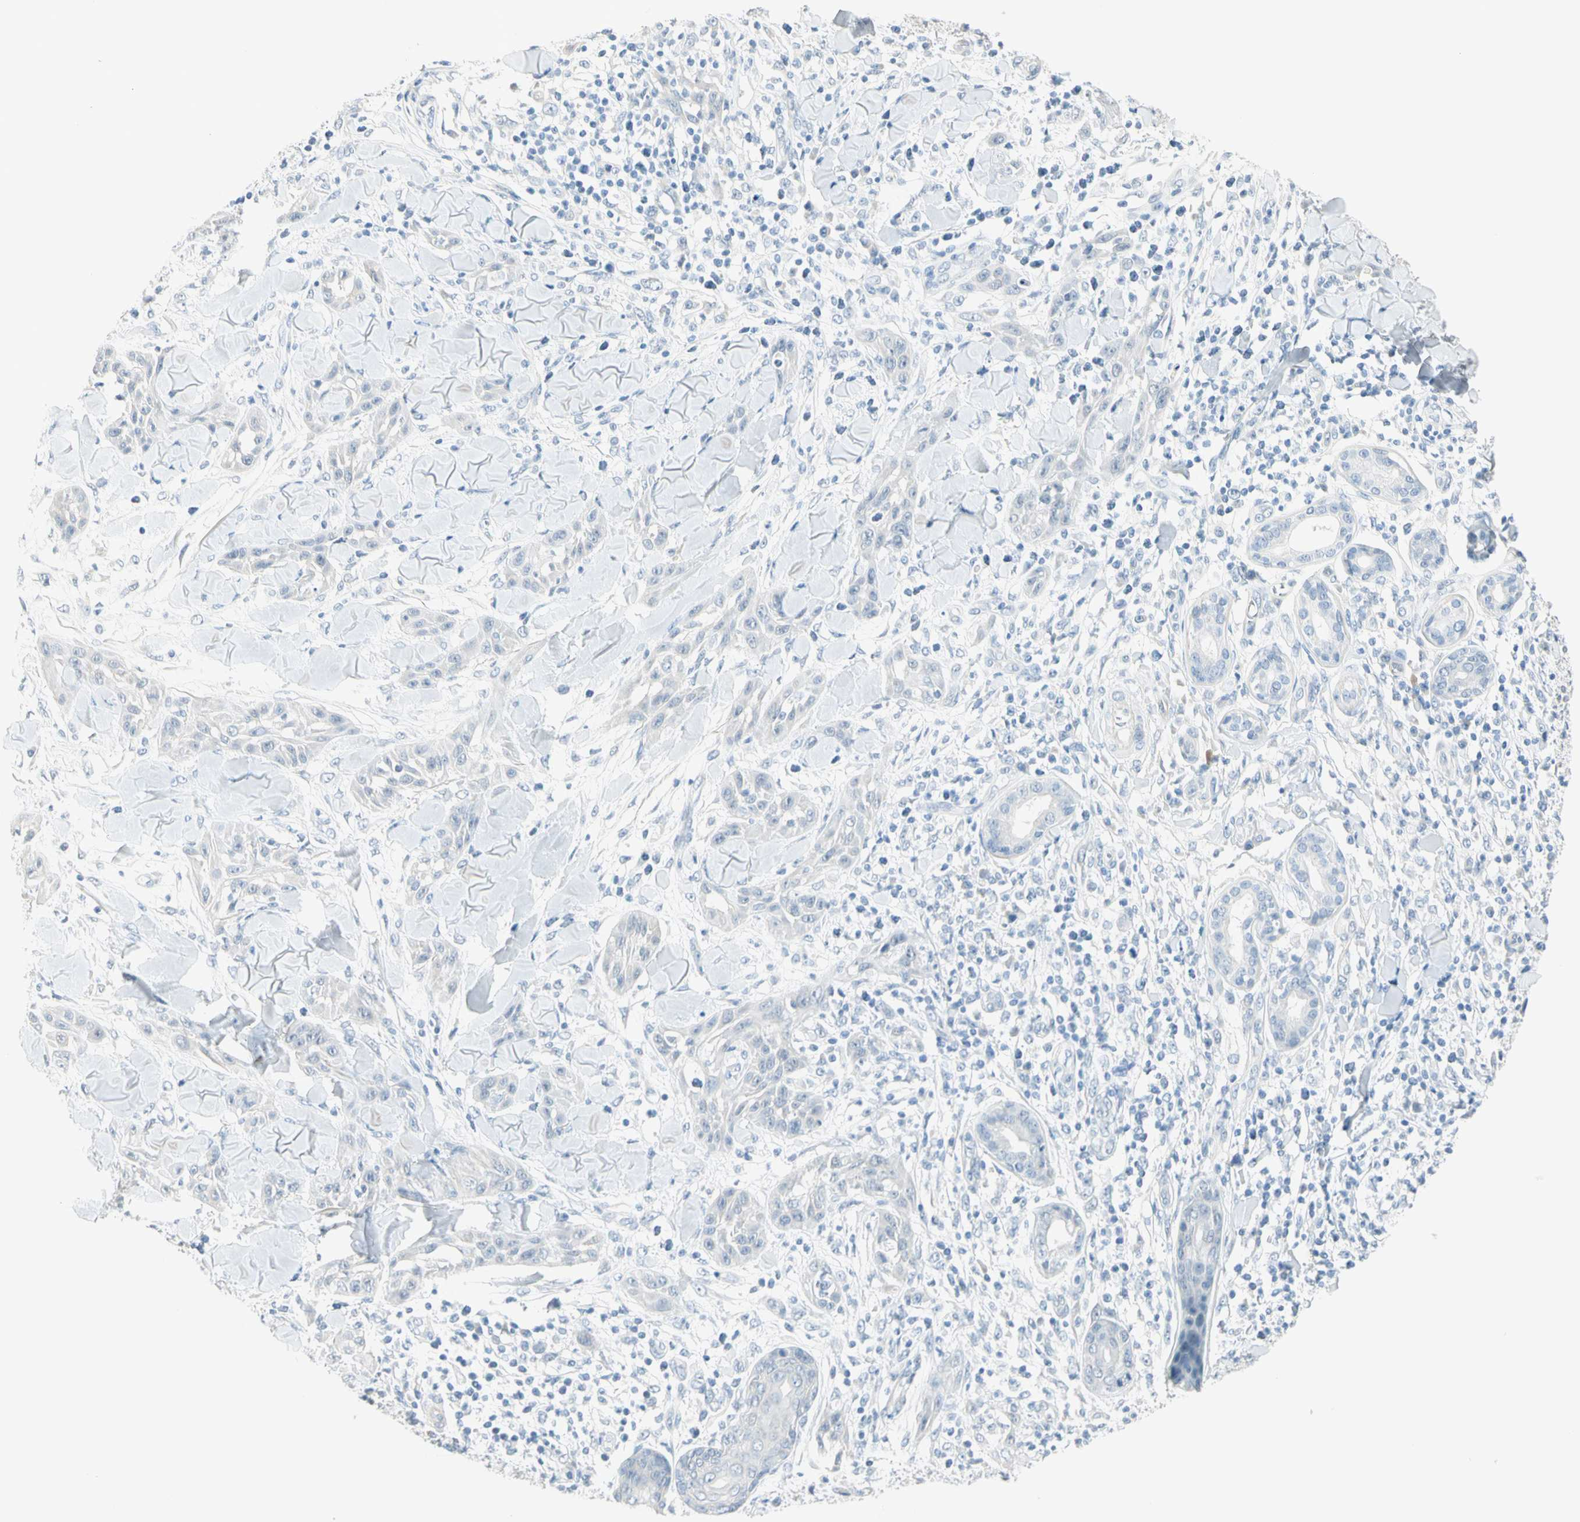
{"staining": {"intensity": "negative", "quantity": "none", "location": "none"}, "tissue": "skin cancer", "cell_type": "Tumor cells", "image_type": "cancer", "snomed": [{"axis": "morphology", "description": "Squamous cell carcinoma, NOS"}, {"axis": "topography", "description": "Skin"}], "caption": "Protein analysis of skin cancer (squamous cell carcinoma) reveals no significant staining in tumor cells.", "gene": "MLLT10", "patient": {"sex": "male", "age": 24}}